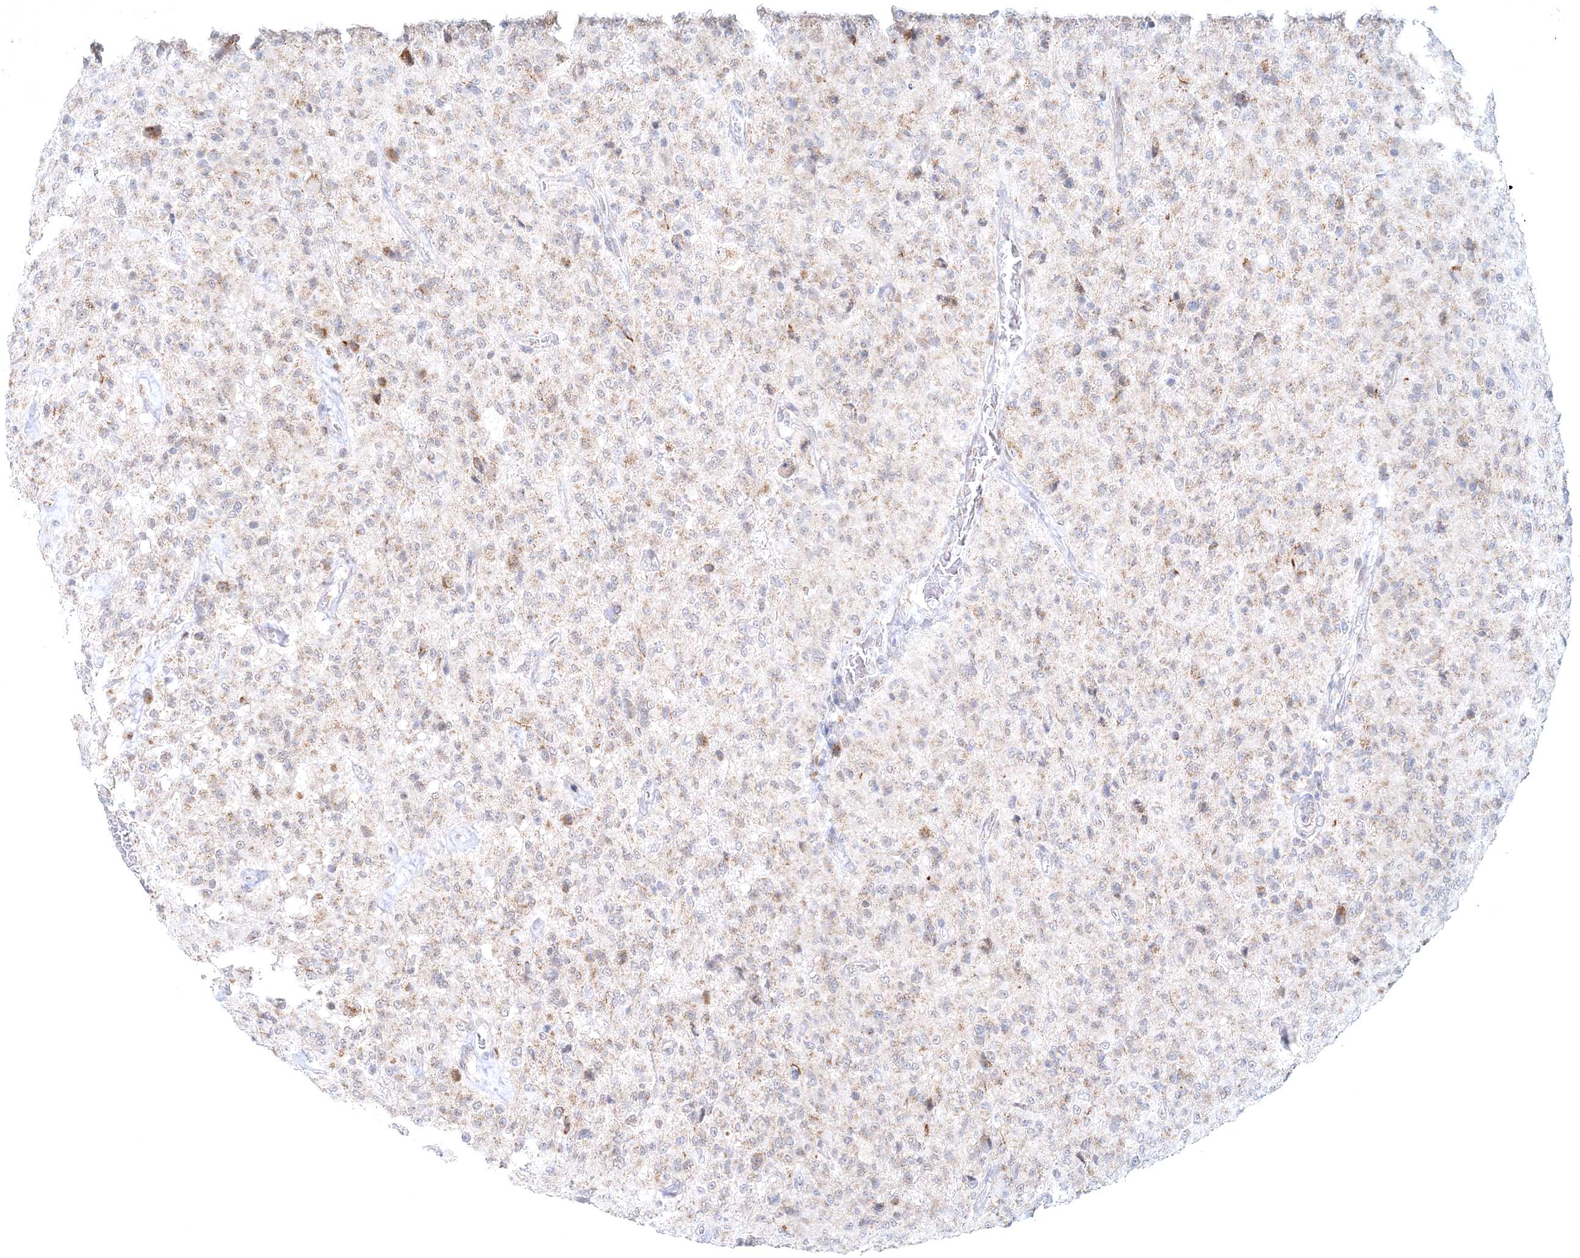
{"staining": {"intensity": "weak", "quantity": "<25%", "location": "cytoplasmic/membranous"}, "tissue": "glioma", "cell_type": "Tumor cells", "image_type": "cancer", "snomed": [{"axis": "morphology", "description": "Glioma, malignant, High grade"}, {"axis": "topography", "description": "Brain"}], "caption": "Immunohistochemistry micrograph of human malignant high-grade glioma stained for a protein (brown), which shows no staining in tumor cells.", "gene": "RNF150", "patient": {"sex": "female", "age": 57}}